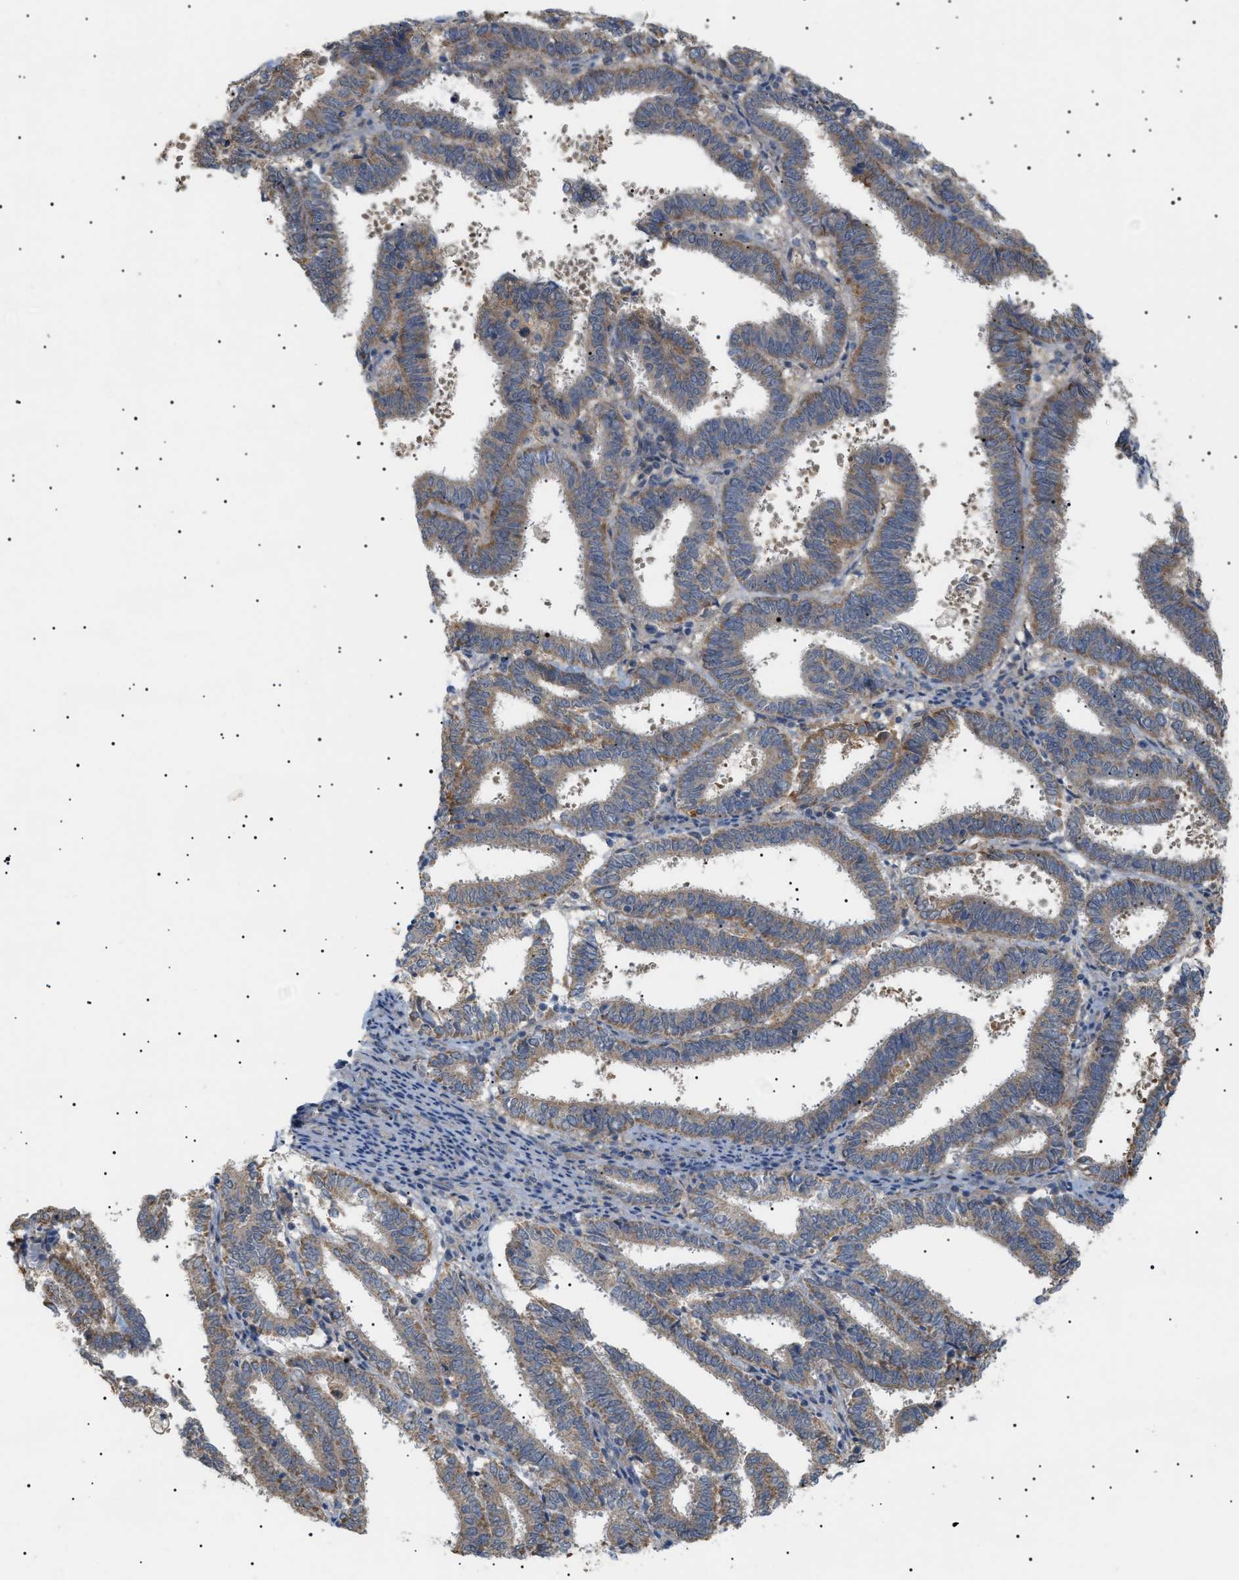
{"staining": {"intensity": "weak", "quantity": ">75%", "location": "cytoplasmic/membranous"}, "tissue": "endometrial cancer", "cell_type": "Tumor cells", "image_type": "cancer", "snomed": [{"axis": "morphology", "description": "Adenocarcinoma, NOS"}, {"axis": "topography", "description": "Uterus"}], "caption": "IHC of human endometrial adenocarcinoma displays low levels of weak cytoplasmic/membranous expression in about >75% of tumor cells.", "gene": "IRS2", "patient": {"sex": "female", "age": 83}}